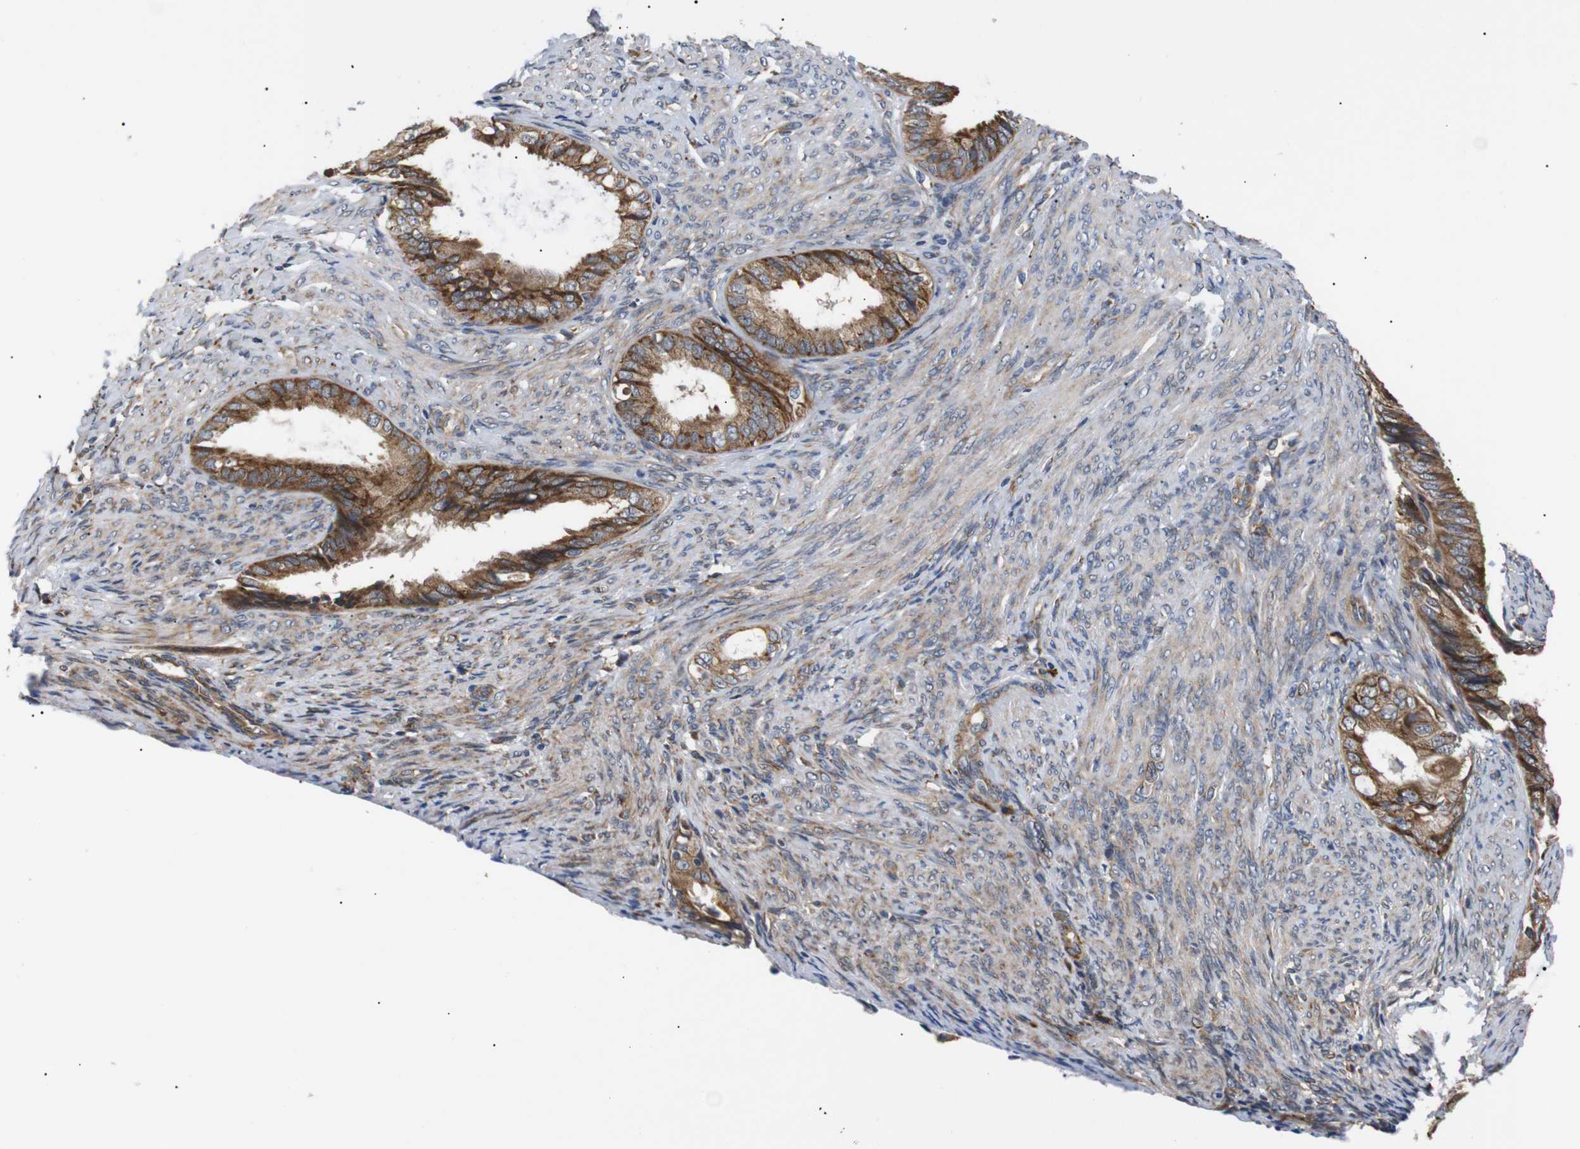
{"staining": {"intensity": "moderate", "quantity": ">75%", "location": "cytoplasmic/membranous"}, "tissue": "endometrial cancer", "cell_type": "Tumor cells", "image_type": "cancer", "snomed": [{"axis": "morphology", "description": "Adenocarcinoma, NOS"}, {"axis": "topography", "description": "Endometrium"}], "caption": "Endometrial cancer stained for a protein (brown) exhibits moderate cytoplasmic/membranous positive expression in approximately >75% of tumor cells.", "gene": "KANK4", "patient": {"sex": "female", "age": 86}}